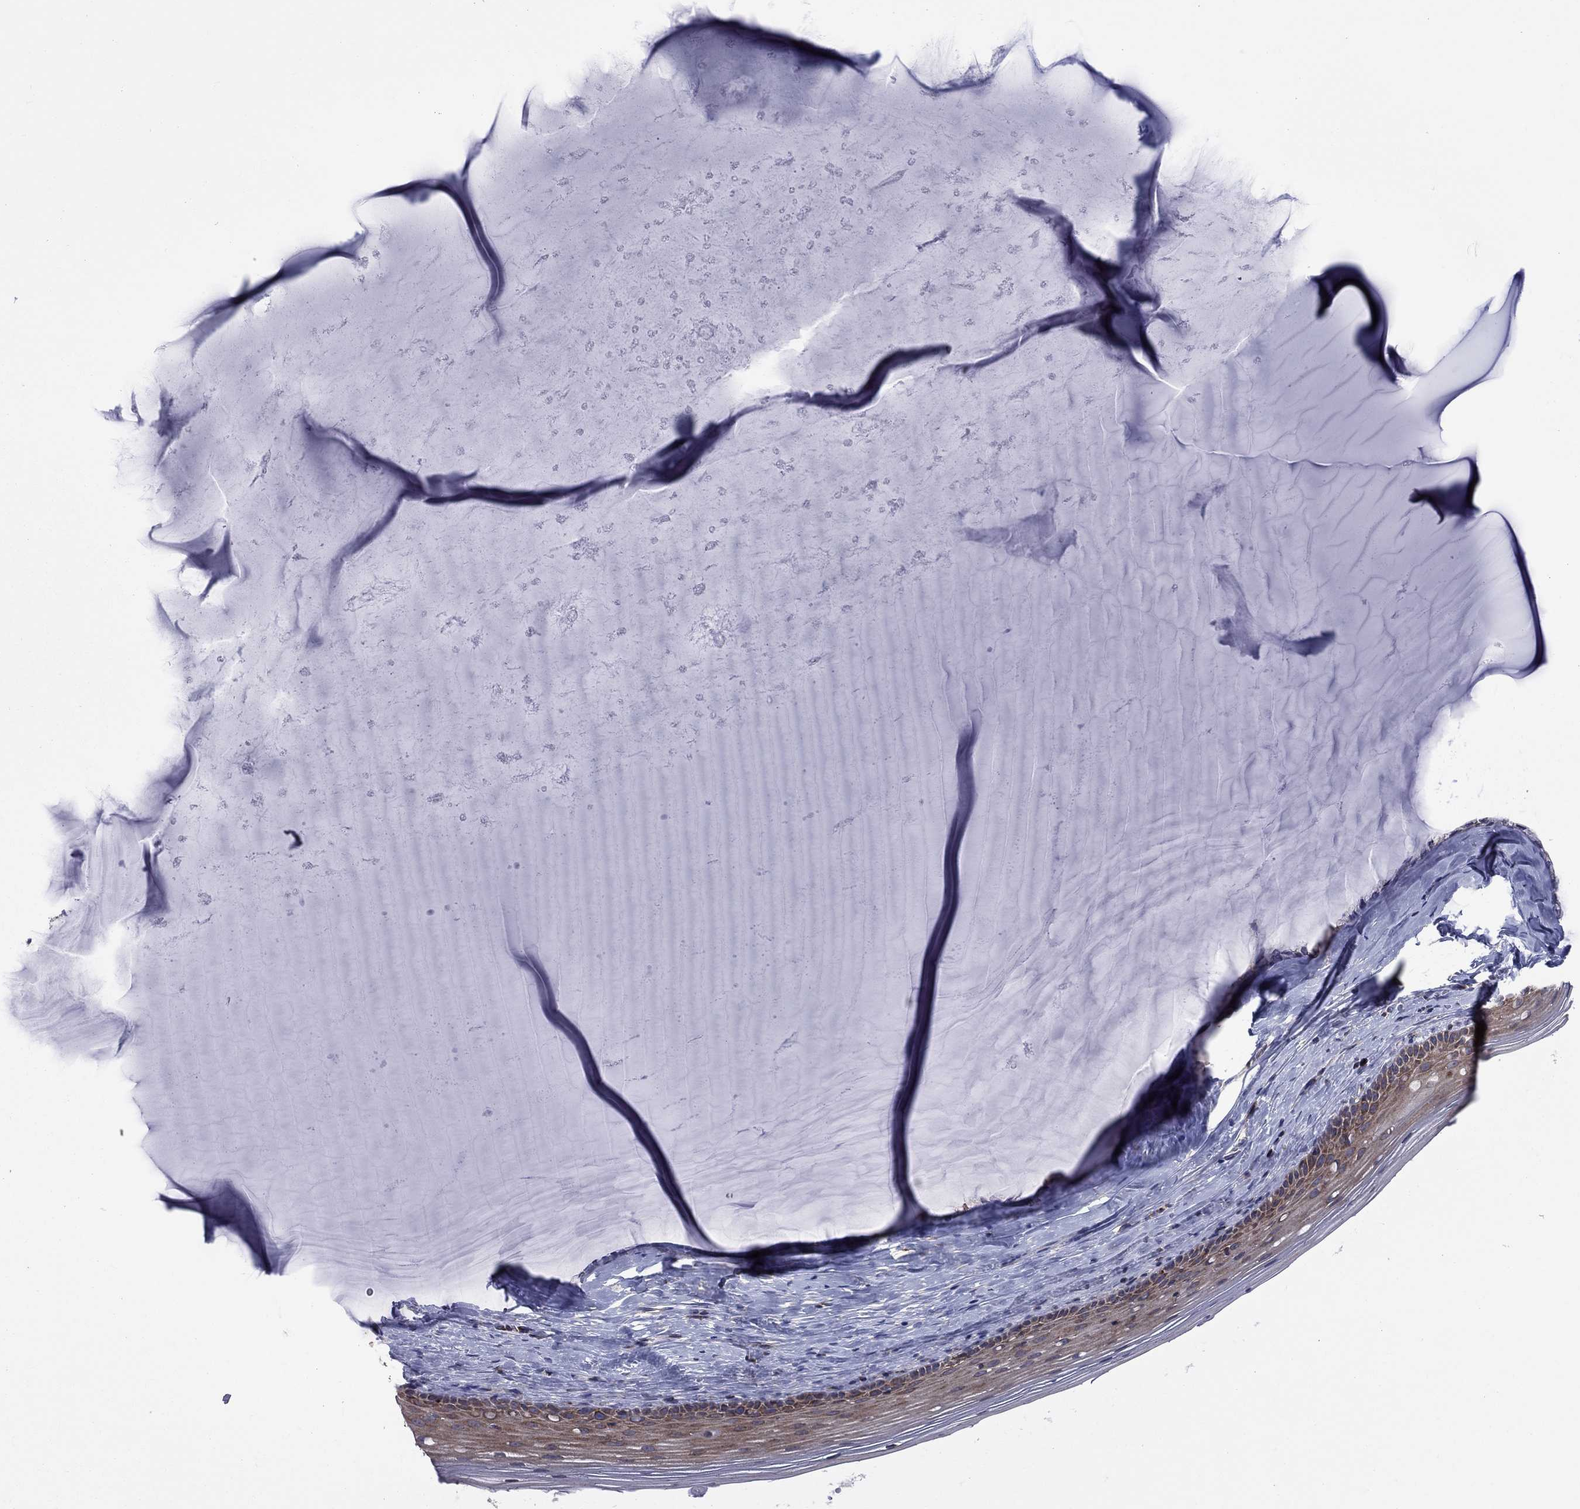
{"staining": {"intensity": "moderate", "quantity": "25%-75%", "location": "cytoplasmic/membranous"}, "tissue": "cervix", "cell_type": "Glandular cells", "image_type": "normal", "snomed": [{"axis": "morphology", "description": "Normal tissue, NOS"}, {"axis": "topography", "description": "Cervix"}], "caption": "Protein expression analysis of benign human cervix reveals moderate cytoplasmic/membranous positivity in about 25%-75% of glandular cells.", "gene": "CLPTM1", "patient": {"sex": "female", "age": 40}}